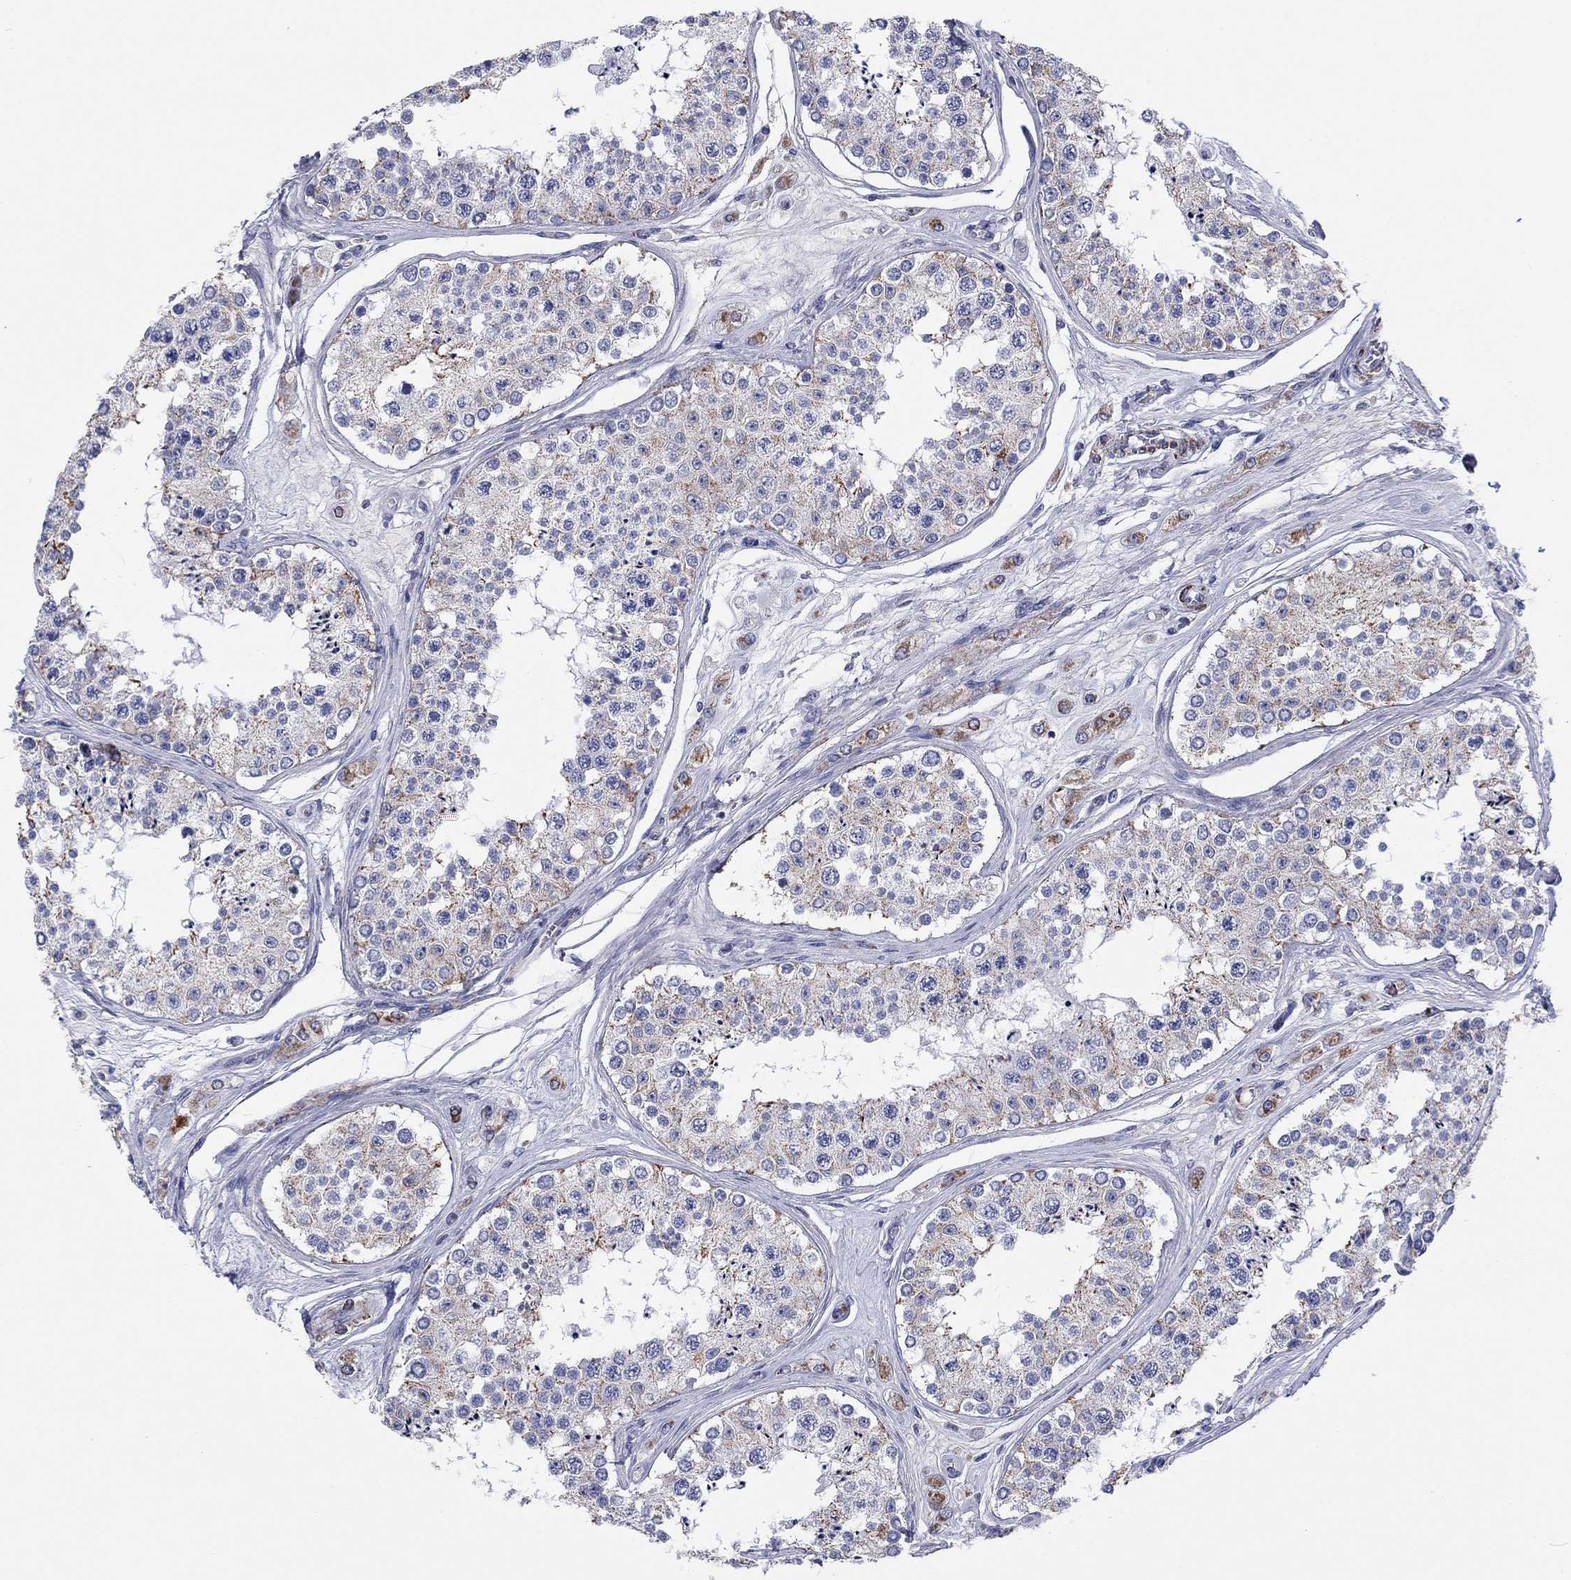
{"staining": {"intensity": "strong", "quantity": "<25%", "location": "cytoplasmic/membranous"}, "tissue": "testis", "cell_type": "Cells in seminiferous ducts", "image_type": "normal", "snomed": [{"axis": "morphology", "description": "Normal tissue, NOS"}, {"axis": "topography", "description": "Testis"}], "caption": "Cells in seminiferous ducts reveal medium levels of strong cytoplasmic/membranous positivity in approximately <25% of cells in benign human testis.", "gene": "MGST3", "patient": {"sex": "male", "age": 25}}